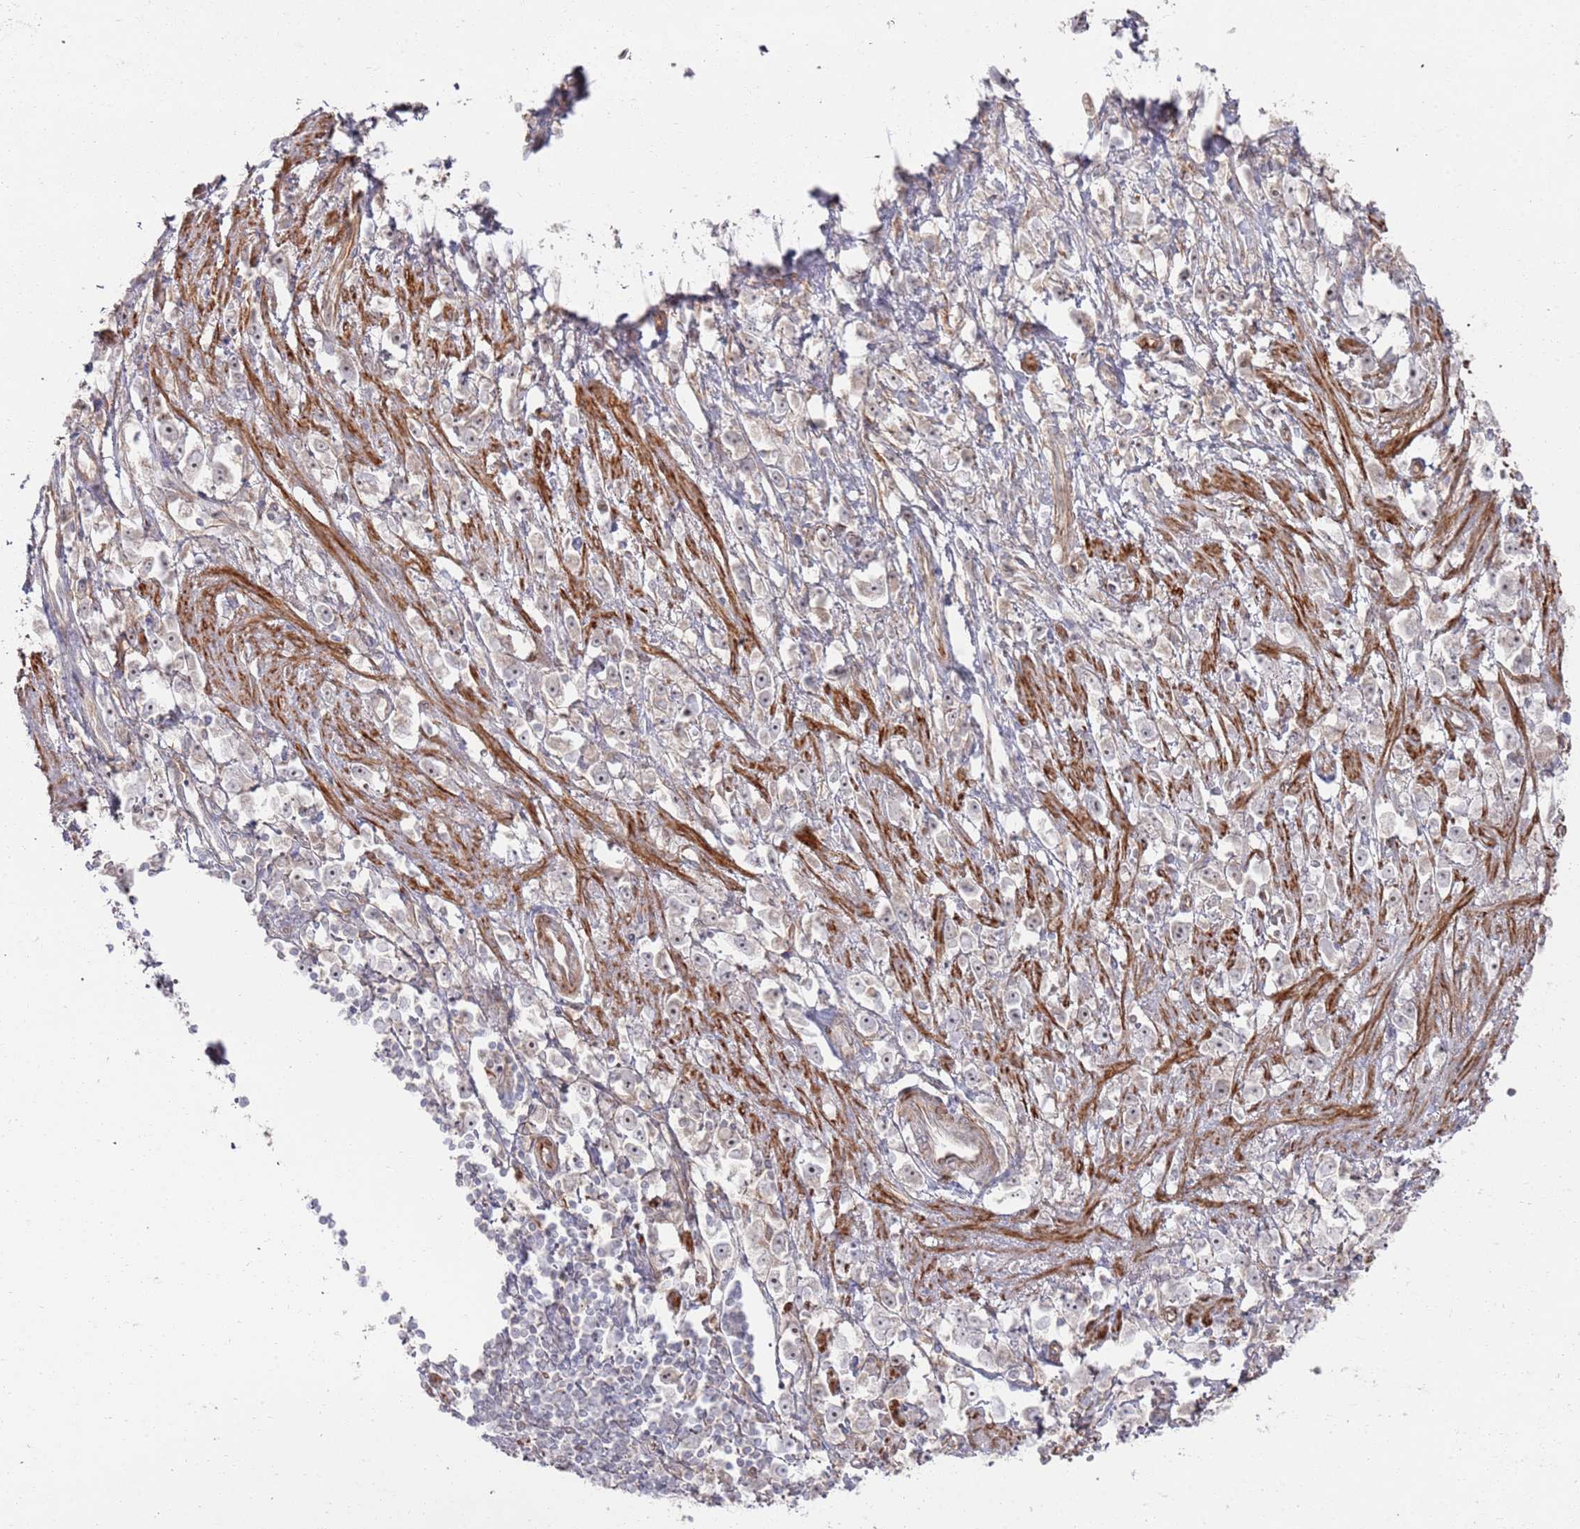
{"staining": {"intensity": "weak", "quantity": "25%-75%", "location": "nuclear"}, "tissue": "stomach cancer", "cell_type": "Tumor cells", "image_type": "cancer", "snomed": [{"axis": "morphology", "description": "Adenocarcinoma, NOS"}, {"axis": "topography", "description": "Stomach"}], "caption": "IHC histopathology image of neoplastic tissue: stomach cancer stained using immunohistochemistry exhibits low levels of weak protein expression localized specifically in the nuclear of tumor cells, appearing as a nuclear brown color.", "gene": "PHF21A", "patient": {"sex": "female", "age": 59}}